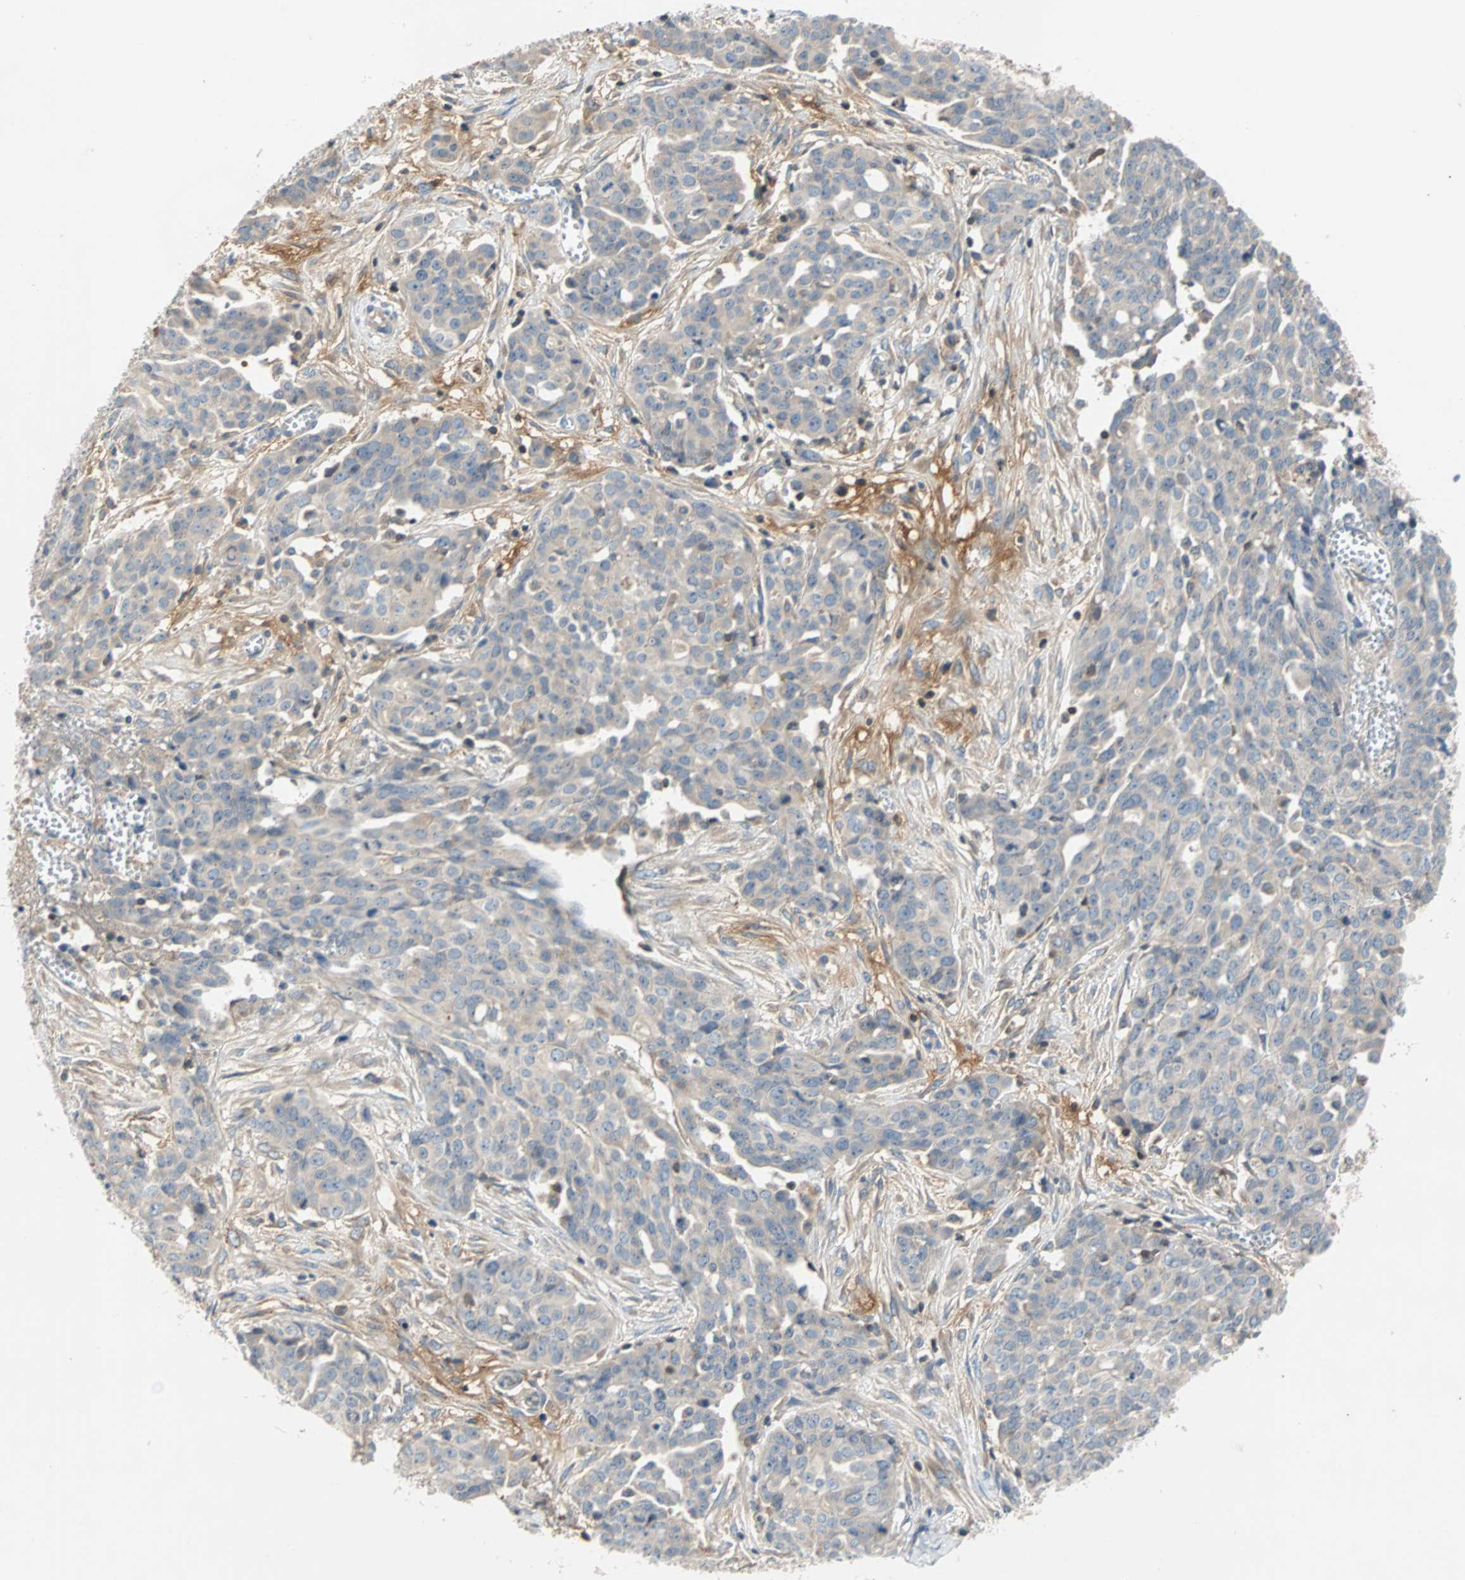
{"staining": {"intensity": "negative", "quantity": "none", "location": "none"}, "tissue": "ovarian cancer", "cell_type": "Tumor cells", "image_type": "cancer", "snomed": [{"axis": "morphology", "description": "Cystadenocarcinoma, serous, NOS"}, {"axis": "topography", "description": "Soft tissue"}, {"axis": "topography", "description": "Ovary"}], "caption": "Immunohistochemical staining of ovarian cancer shows no significant expression in tumor cells.", "gene": "MAP4K1", "patient": {"sex": "female", "age": 57}}